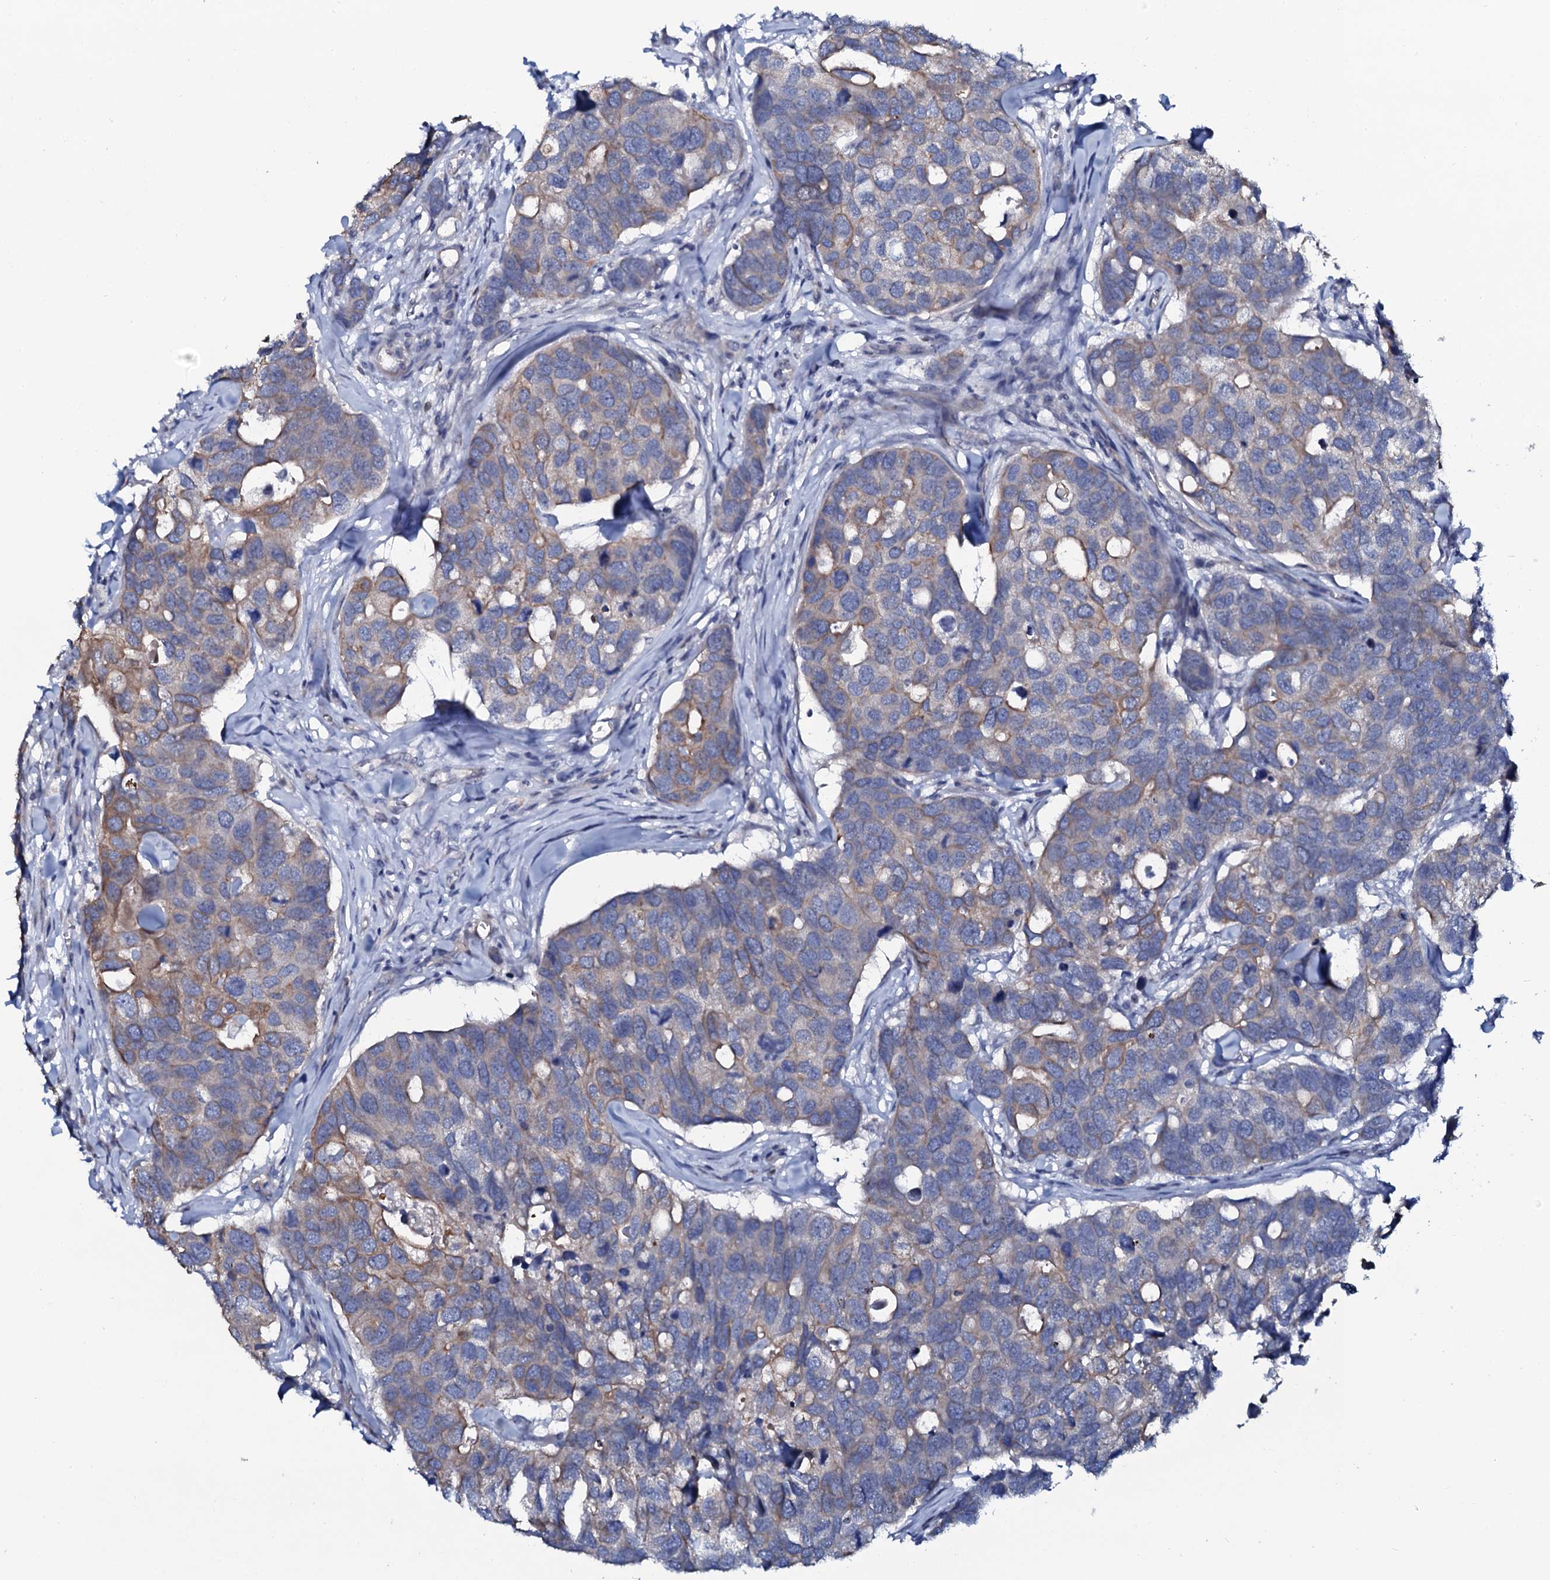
{"staining": {"intensity": "moderate", "quantity": "<25%", "location": "cytoplasmic/membranous"}, "tissue": "breast cancer", "cell_type": "Tumor cells", "image_type": "cancer", "snomed": [{"axis": "morphology", "description": "Duct carcinoma"}, {"axis": "topography", "description": "Breast"}], "caption": "High-power microscopy captured an immunohistochemistry (IHC) image of breast cancer, revealing moderate cytoplasmic/membranous staining in about <25% of tumor cells.", "gene": "C10orf88", "patient": {"sex": "female", "age": 83}}